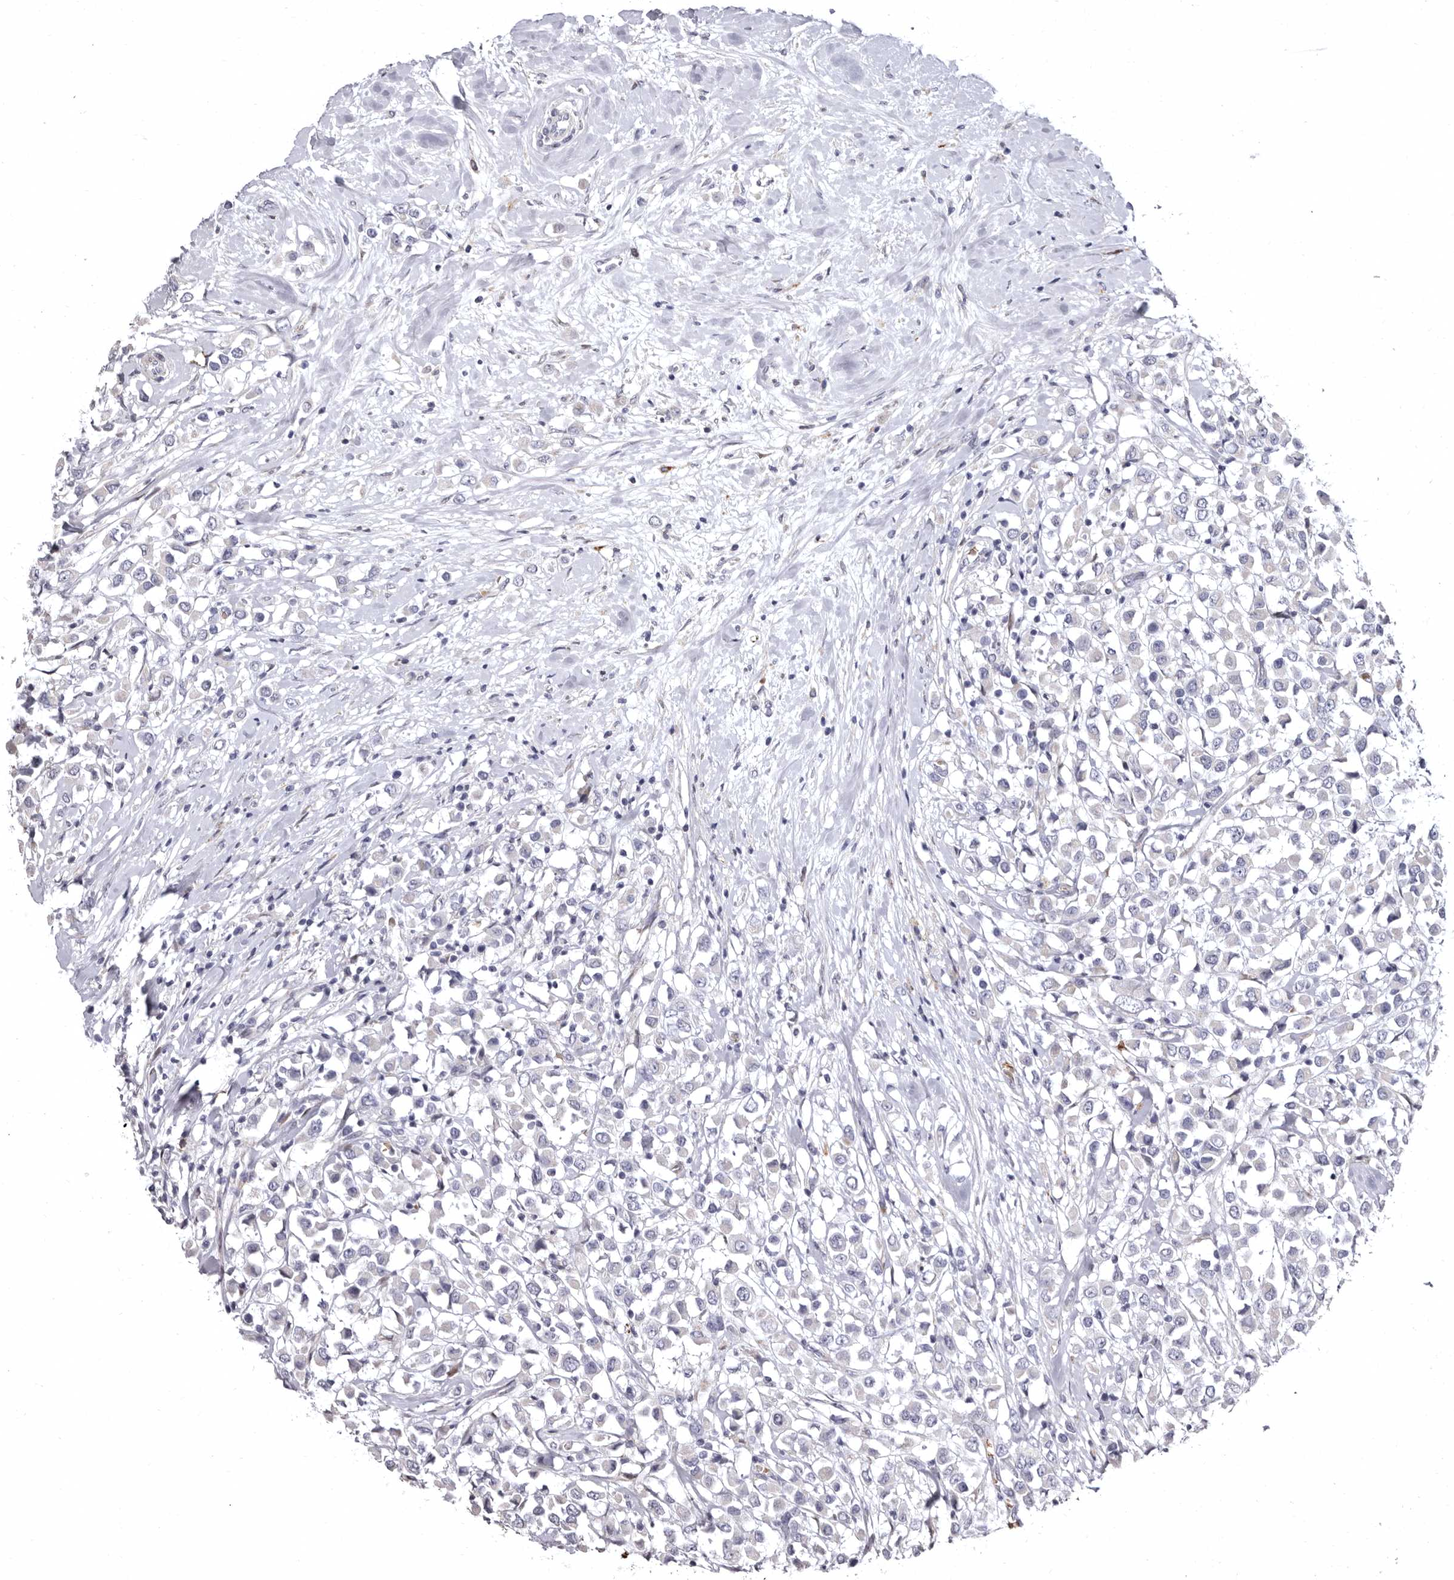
{"staining": {"intensity": "negative", "quantity": "none", "location": "none"}, "tissue": "breast cancer", "cell_type": "Tumor cells", "image_type": "cancer", "snomed": [{"axis": "morphology", "description": "Duct carcinoma"}, {"axis": "topography", "description": "Breast"}], "caption": "This is an immunohistochemistry histopathology image of breast intraductal carcinoma. There is no expression in tumor cells.", "gene": "AIDA", "patient": {"sex": "female", "age": 61}}